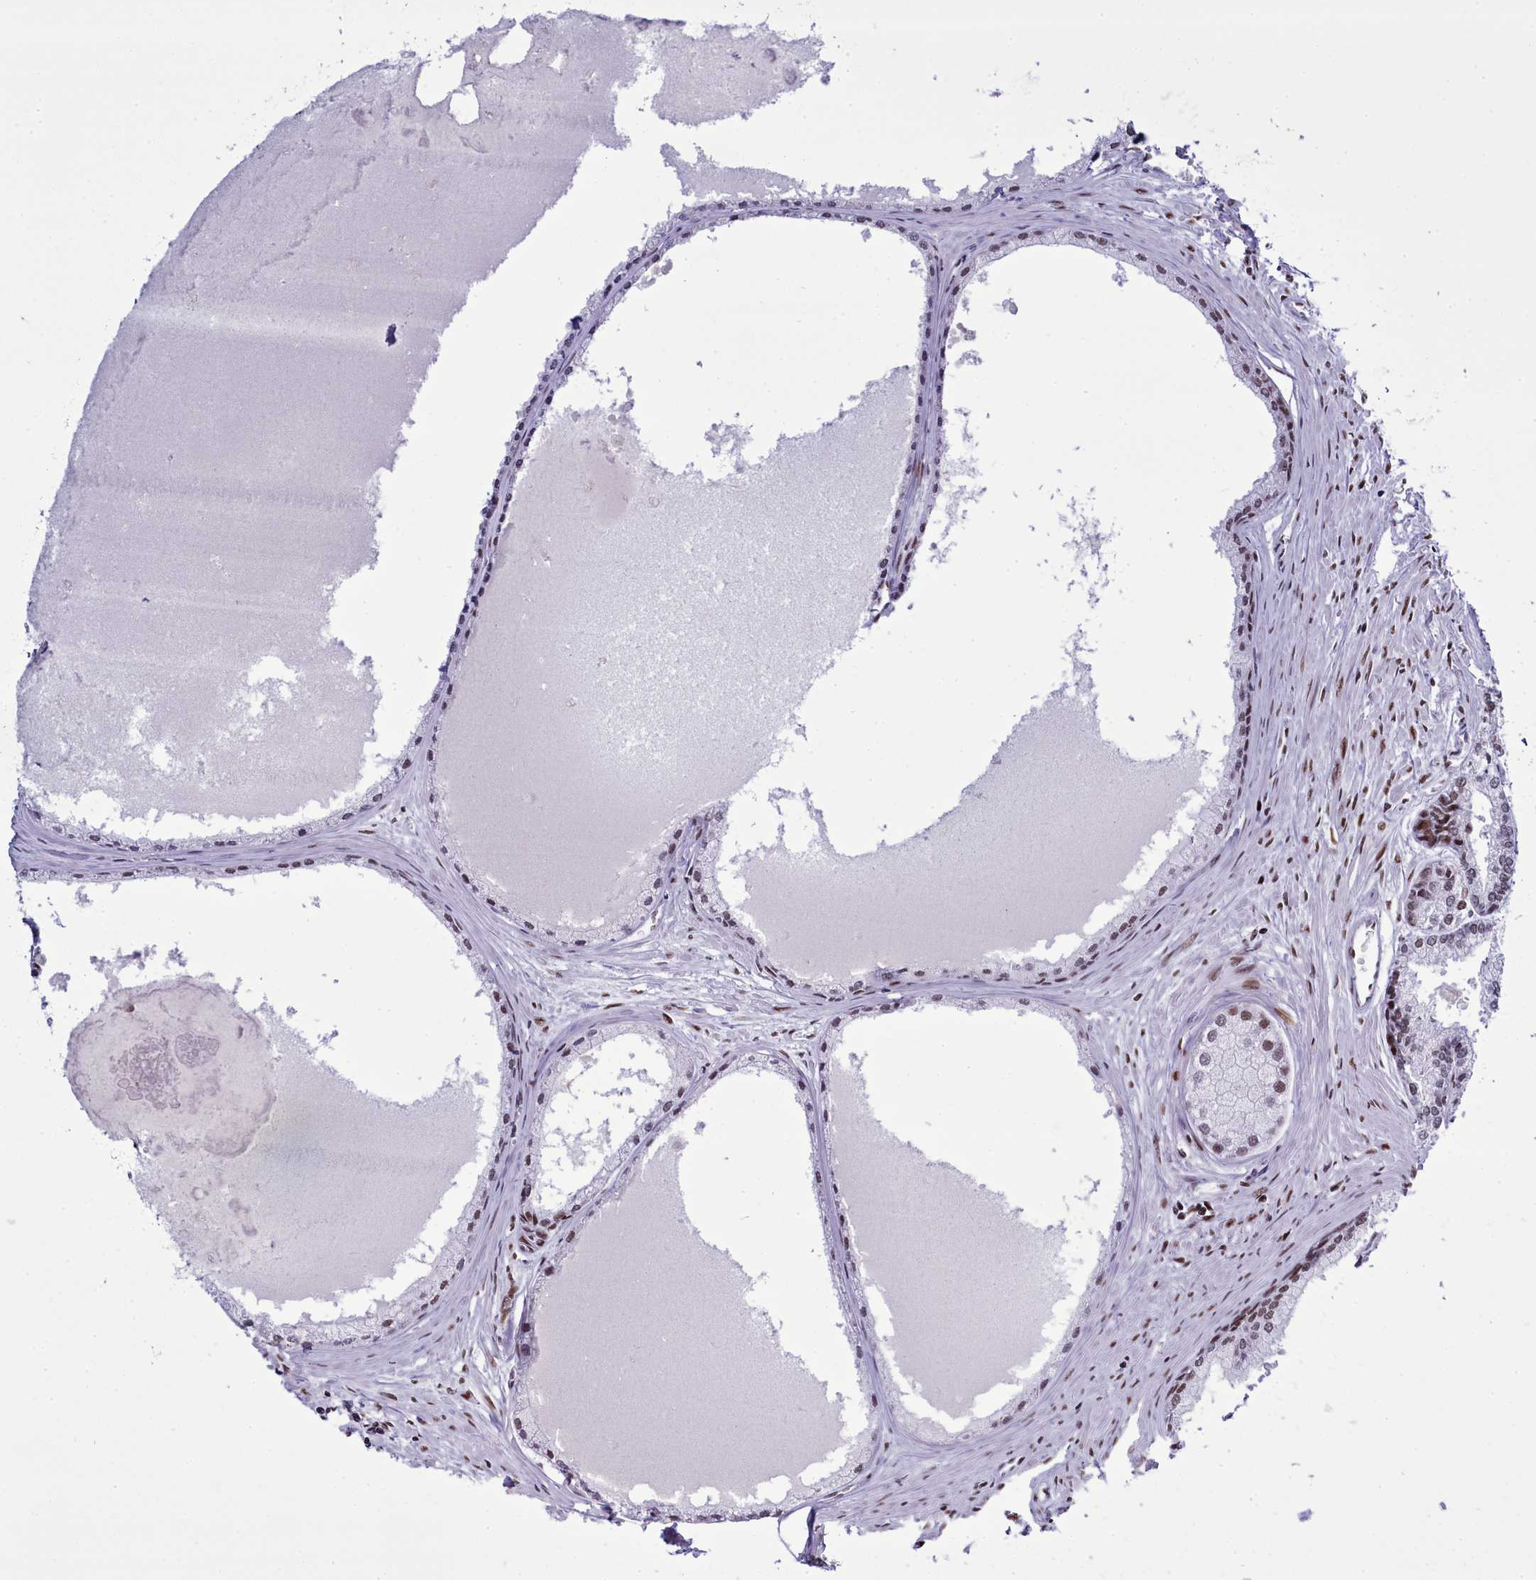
{"staining": {"intensity": "moderate", "quantity": ">75%", "location": "nuclear"}, "tissue": "prostate cancer", "cell_type": "Tumor cells", "image_type": "cancer", "snomed": [{"axis": "morphology", "description": "Adenocarcinoma, High grade"}, {"axis": "topography", "description": "Prostate"}], "caption": "Prostate high-grade adenocarcinoma tissue reveals moderate nuclear staining in approximately >75% of tumor cells Ihc stains the protein of interest in brown and the nuclei are stained blue.", "gene": "RALY", "patient": {"sex": "male", "age": 68}}